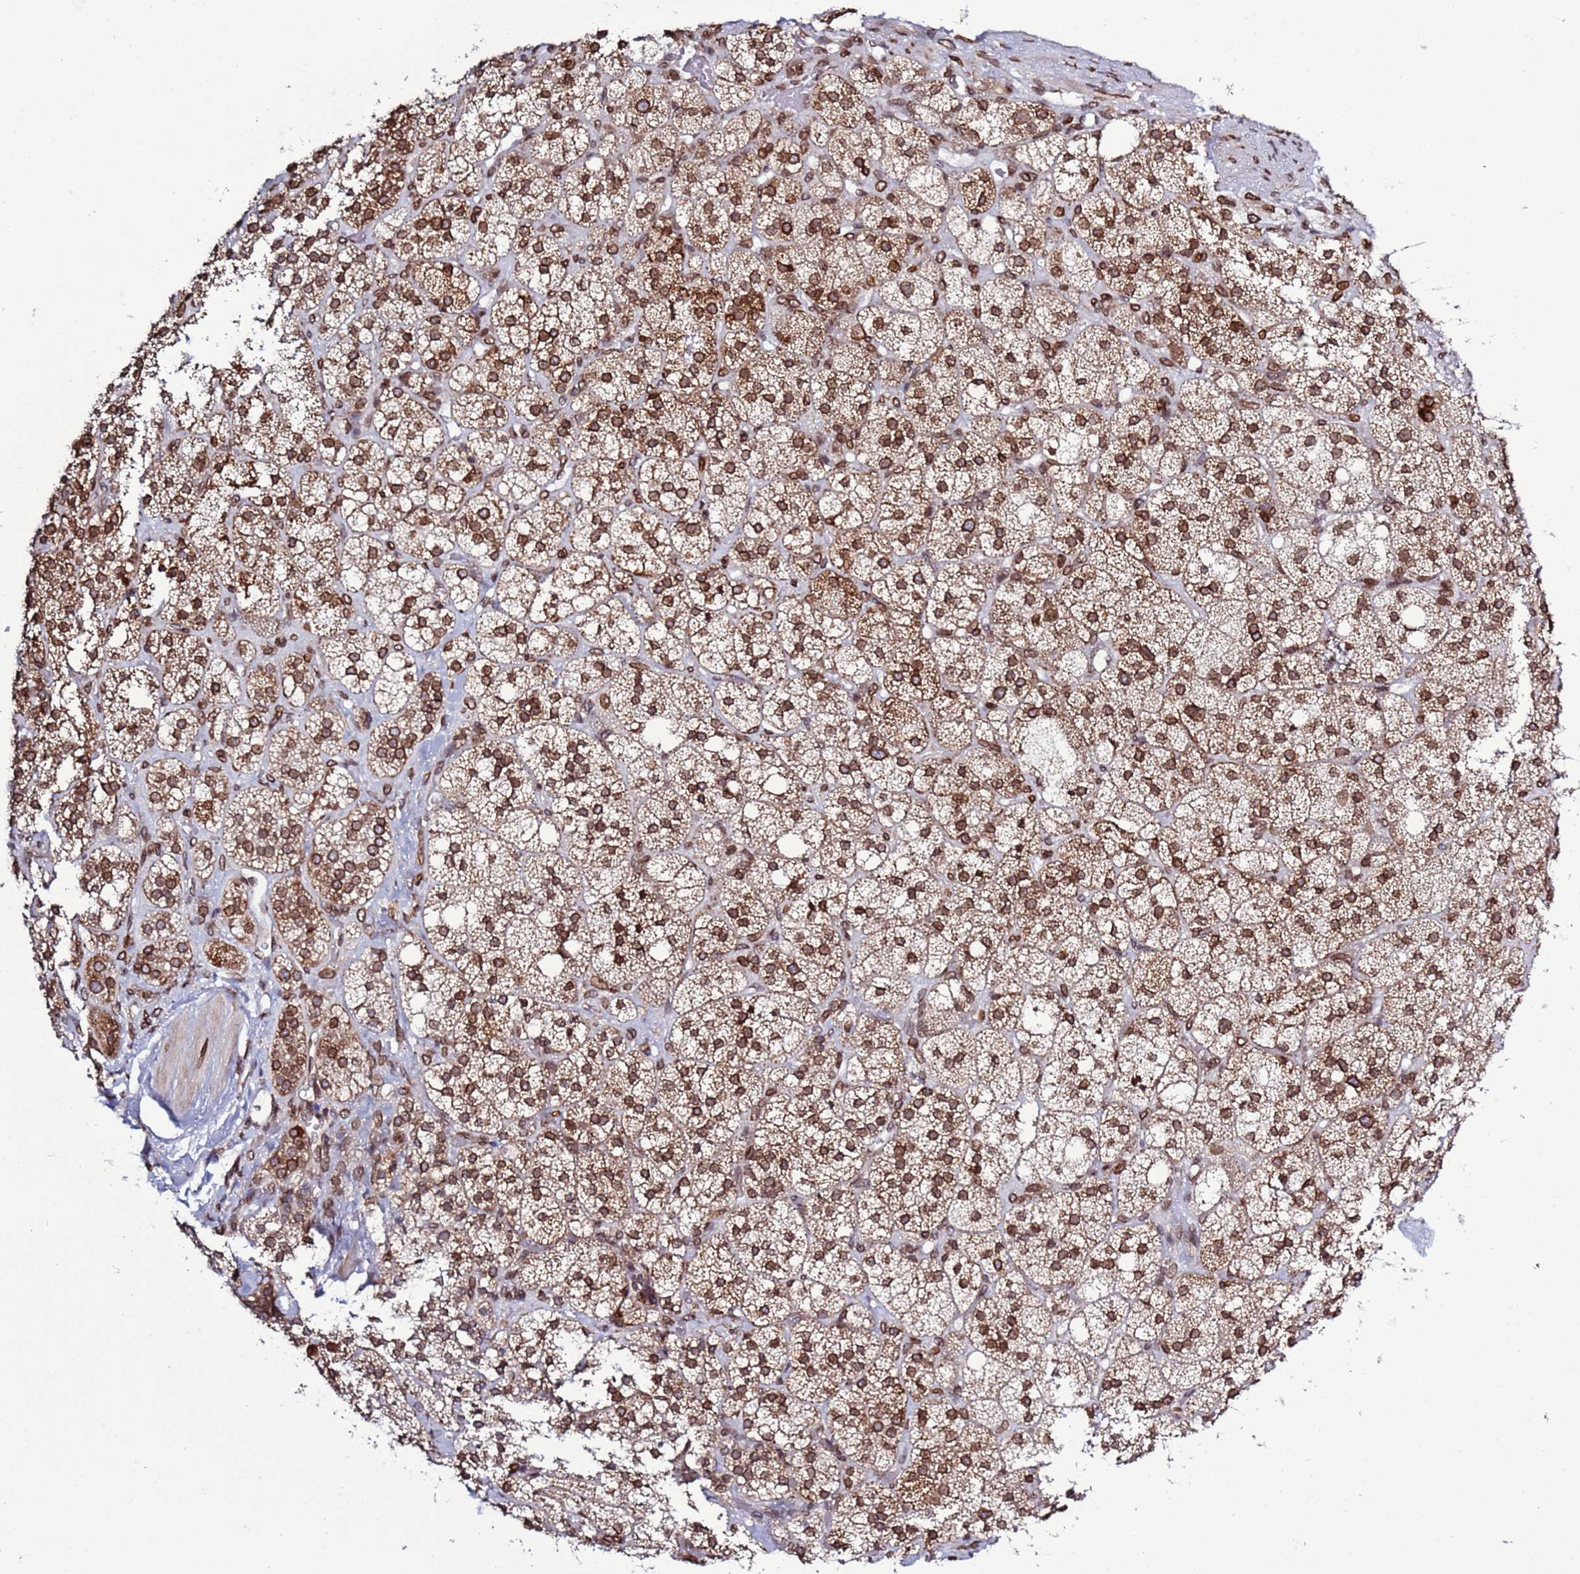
{"staining": {"intensity": "moderate", "quantity": ">75%", "location": "cytoplasmic/membranous,nuclear"}, "tissue": "adrenal gland", "cell_type": "Glandular cells", "image_type": "normal", "snomed": [{"axis": "morphology", "description": "Normal tissue, NOS"}, {"axis": "topography", "description": "Adrenal gland"}], "caption": "IHC histopathology image of unremarkable adrenal gland: human adrenal gland stained using IHC exhibits medium levels of moderate protein expression localized specifically in the cytoplasmic/membranous,nuclear of glandular cells, appearing as a cytoplasmic/membranous,nuclear brown color.", "gene": "TOR1AIP1", "patient": {"sex": "male", "age": 61}}